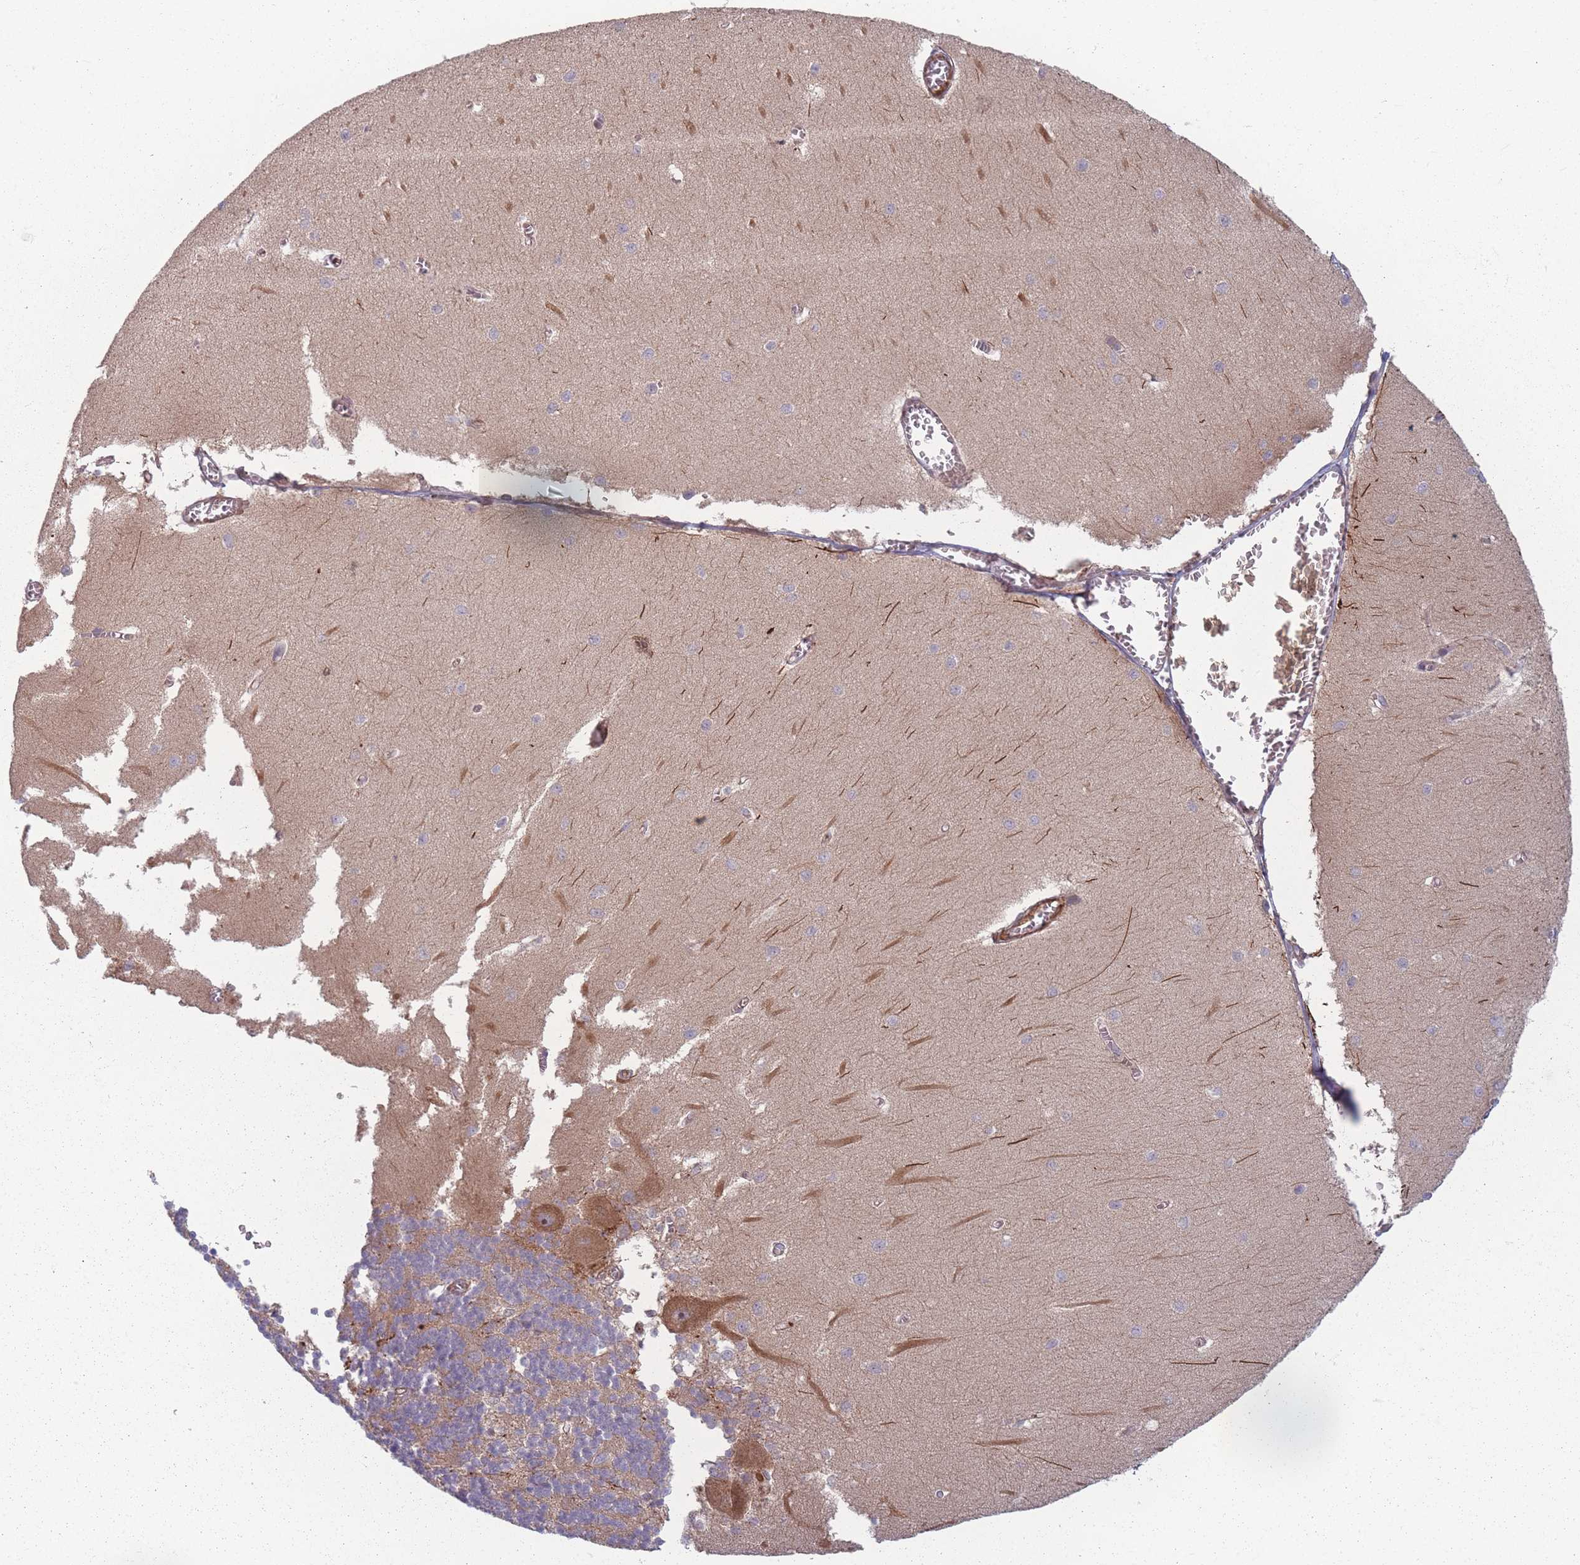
{"staining": {"intensity": "weak", "quantity": "25%-75%", "location": "cytoplasmic/membranous"}, "tissue": "cerebellum", "cell_type": "Cells in granular layer", "image_type": "normal", "snomed": [{"axis": "morphology", "description": "Normal tissue, NOS"}, {"axis": "topography", "description": "Cerebellum"}], "caption": "Immunohistochemistry (IHC) of normal human cerebellum reveals low levels of weak cytoplasmic/membranous expression in about 25%-75% of cells in granular layer.", "gene": "EEF1AKMT2", "patient": {"sex": "male", "age": 37}}